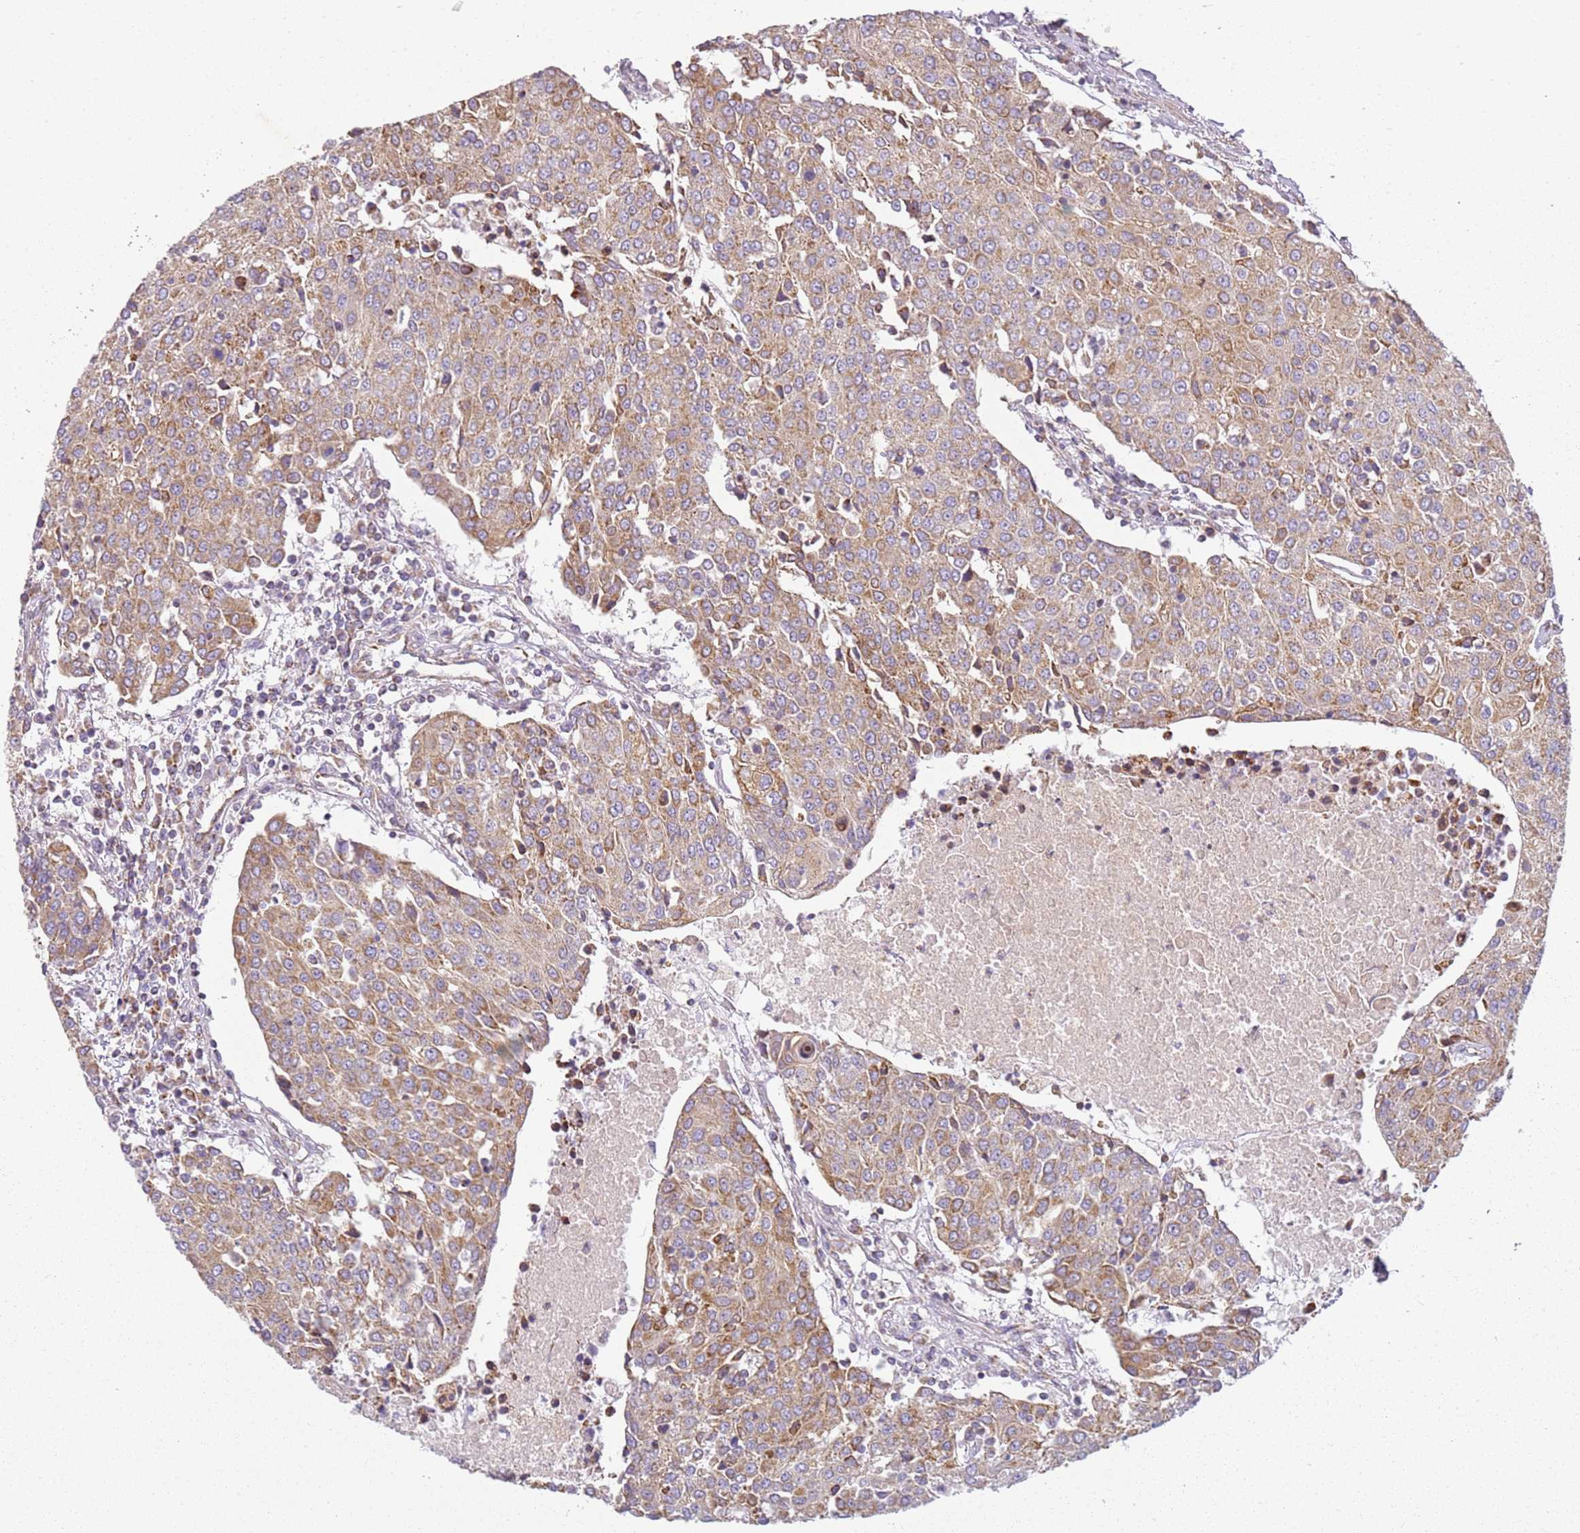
{"staining": {"intensity": "weak", "quantity": ">75%", "location": "cytoplasmic/membranous"}, "tissue": "urothelial cancer", "cell_type": "Tumor cells", "image_type": "cancer", "snomed": [{"axis": "morphology", "description": "Urothelial carcinoma, High grade"}, {"axis": "topography", "description": "Urinary bladder"}], "caption": "There is low levels of weak cytoplasmic/membranous staining in tumor cells of urothelial cancer, as demonstrated by immunohistochemical staining (brown color).", "gene": "TMEM200C", "patient": {"sex": "female", "age": 85}}